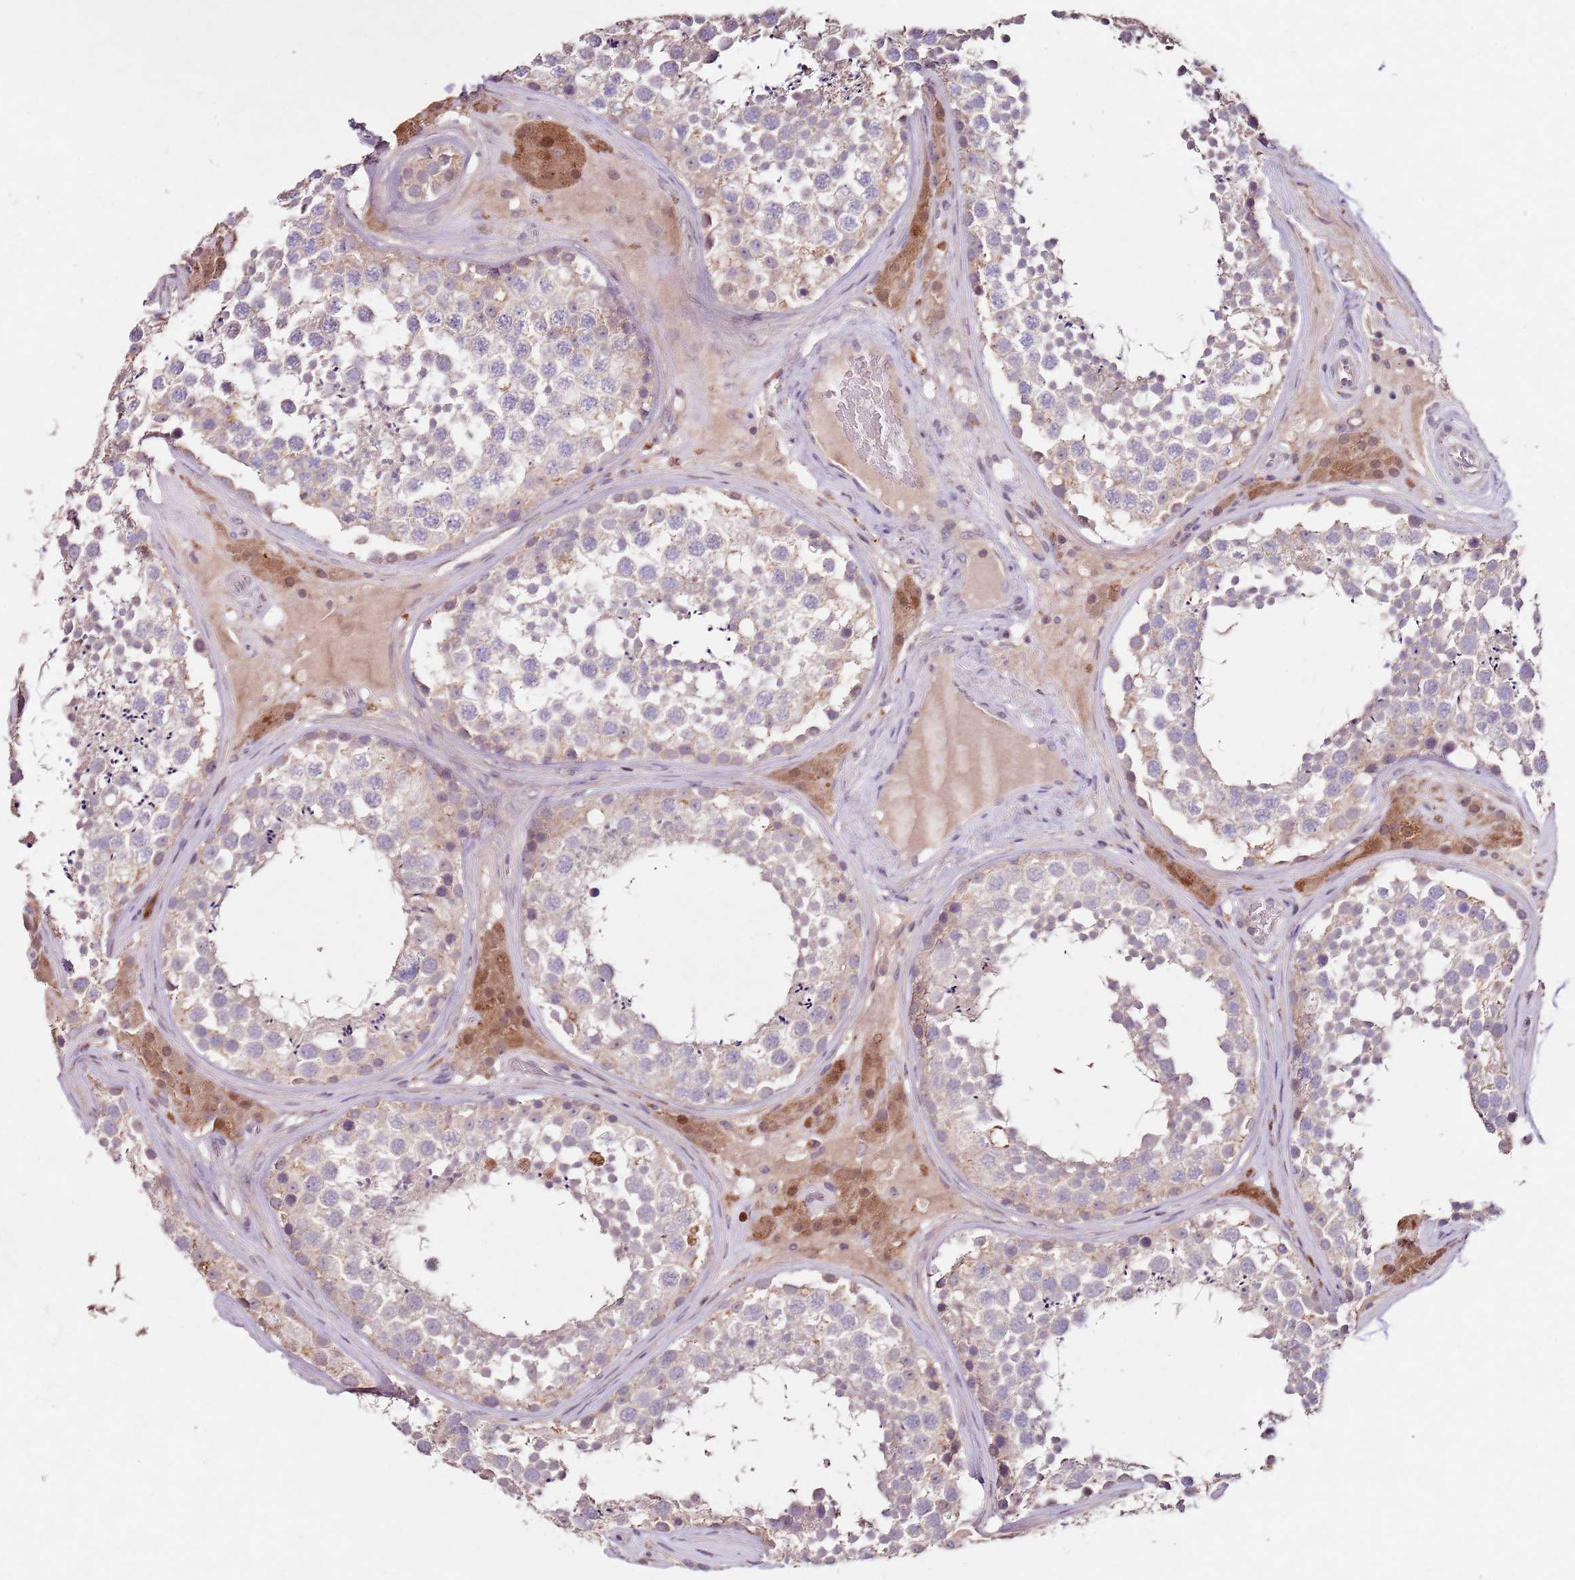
{"staining": {"intensity": "weak", "quantity": "25%-75%", "location": "cytoplasmic/membranous"}, "tissue": "testis", "cell_type": "Cells in seminiferous ducts", "image_type": "normal", "snomed": [{"axis": "morphology", "description": "Normal tissue, NOS"}, {"axis": "topography", "description": "Testis"}], "caption": "This photomicrograph demonstrates immunohistochemistry staining of normal human testis, with low weak cytoplasmic/membranous expression in about 25%-75% of cells in seminiferous ducts.", "gene": "NRDE2", "patient": {"sex": "male", "age": 46}}